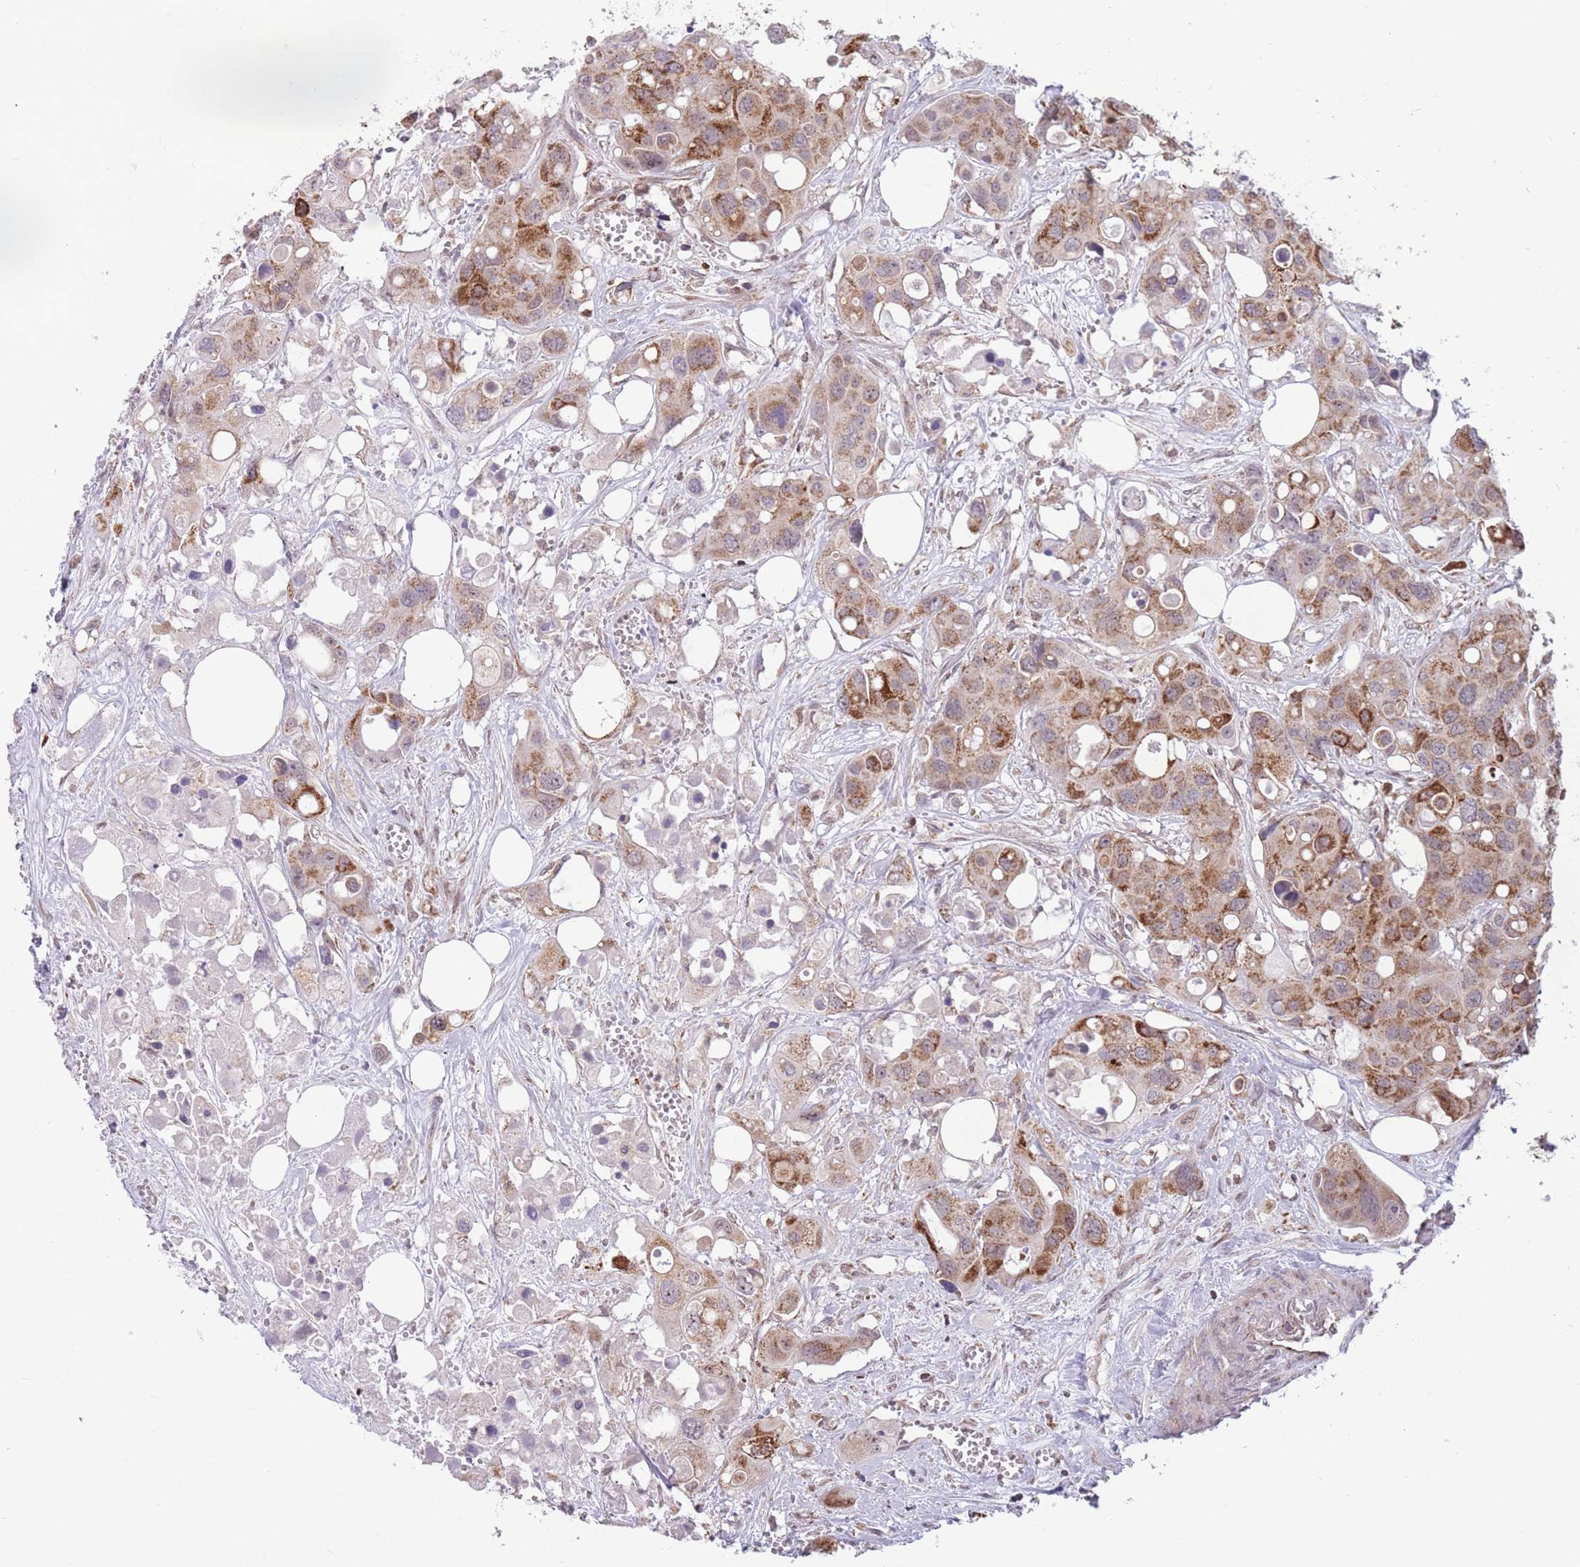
{"staining": {"intensity": "moderate", "quantity": ">75%", "location": "cytoplasmic/membranous"}, "tissue": "colorectal cancer", "cell_type": "Tumor cells", "image_type": "cancer", "snomed": [{"axis": "morphology", "description": "Adenocarcinoma, NOS"}, {"axis": "topography", "description": "Colon"}], "caption": "Colorectal cancer stained with a brown dye demonstrates moderate cytoplasmic/membranous positive staining in about >75% of tumor cells.", "gene": "DPYSL4", "patient": {"sex": "male", "age": 77}}